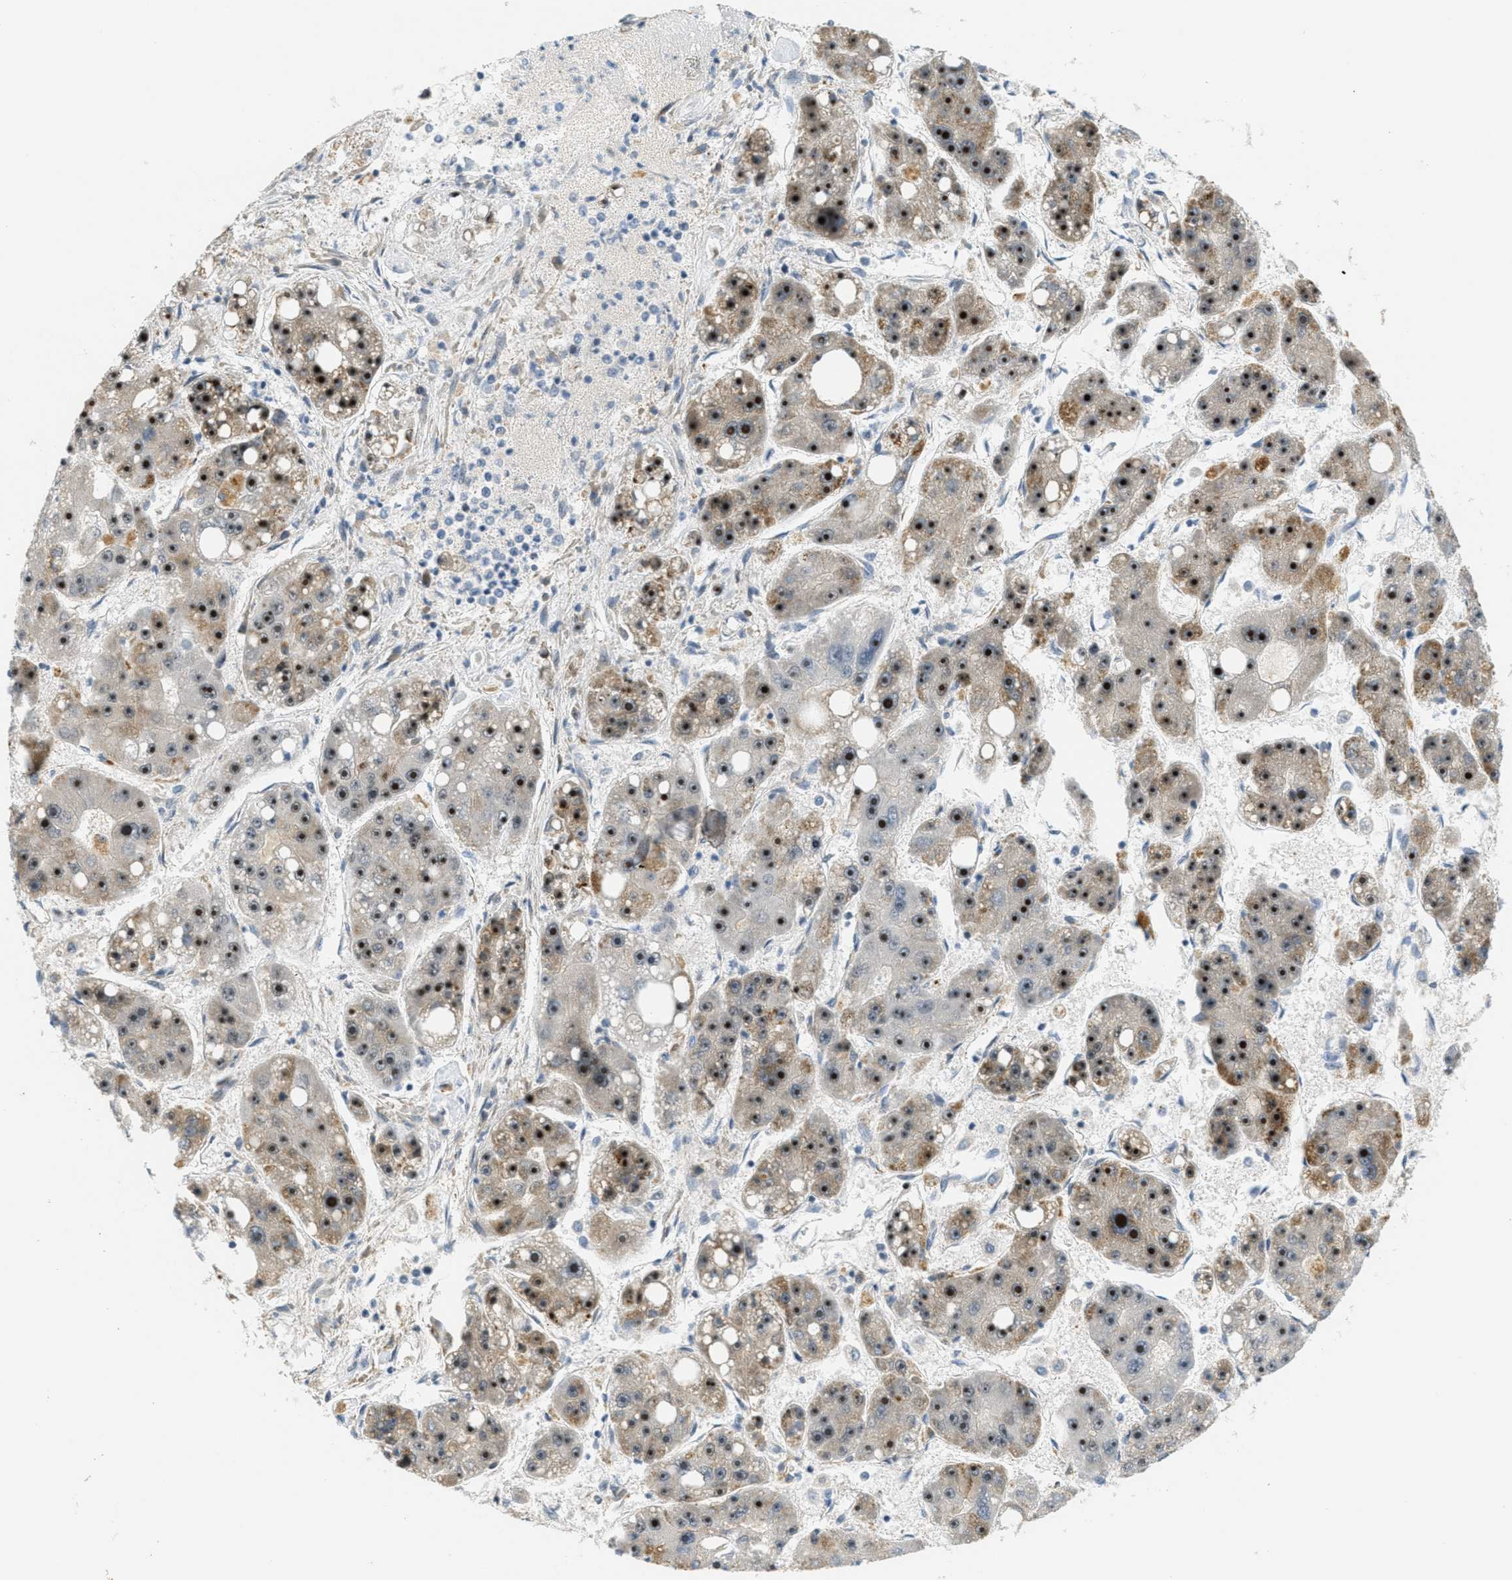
{"staining": {"intensity": "strong", "quantity": "25%-75%", "location": "nuclear"}, "tissue": "liver cancer", "cell_type": "Tumor cells", "image_type": "cancer", "snomed": [{"axis": "morphology", "description": "Carcinoma, Hepatocellular, NOS"}, {"axis": "topography", "description": "Liver"}], "caption": "IHC photomicrograph of neoplastic tissue: liver cancer stained using immunohistochemistry (IHC) reveals high levels of strong protein expression localized specifically in the nuclear of tumor cells, appearing as a nuclear brown color.", "gene": "DDX47", "patient": {"sex": "female", "age": 61}}